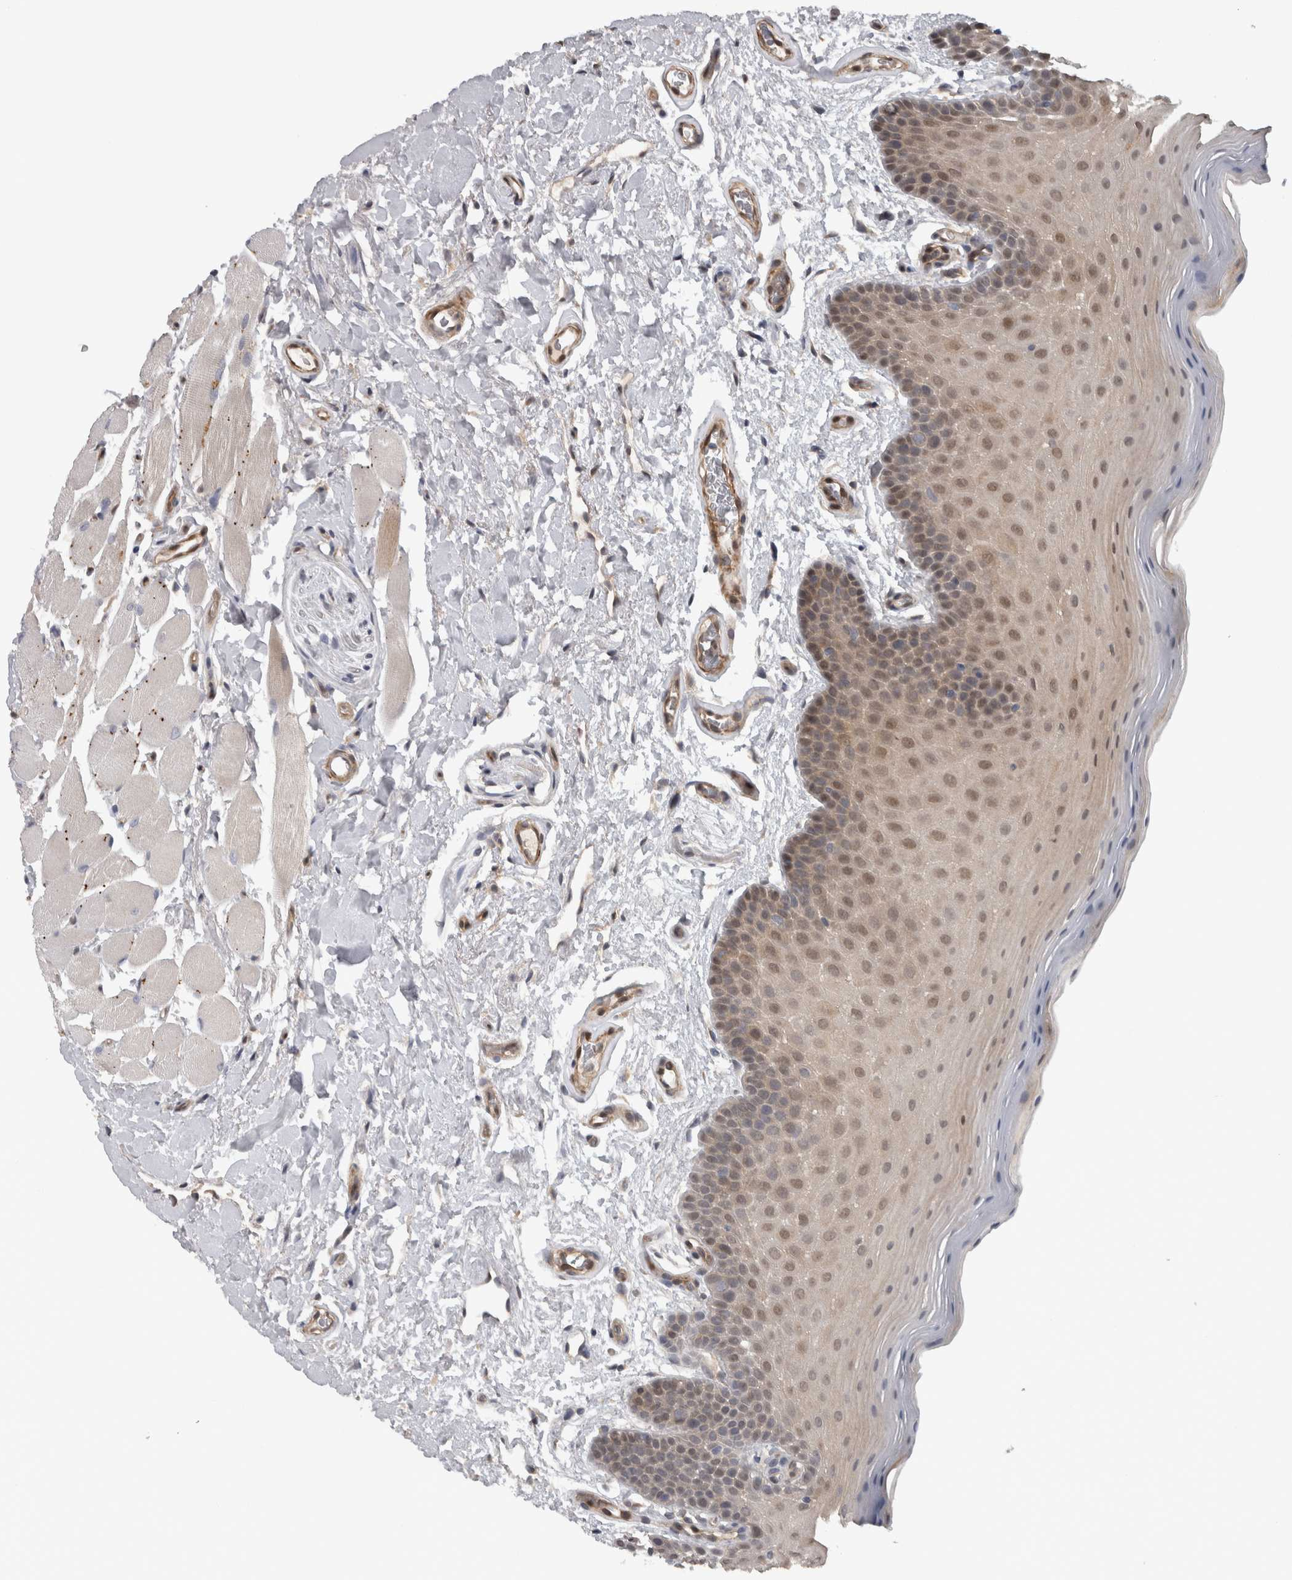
{"staining": {"intensity": "weak", "quantity": ">75%", "location": "nuclear"}, "tissue": "oral mucosa", "cell_type": "Squamous epithelial cells", "image_type": "normal", "snomed": [{"axis": "morphology", "description": "Normal tissue, NOS"}, {"axis": "topography", "description": "Oral tissue"}], "caption": "Weak nuclear staining is seen in about >75% of squamous epithelial cells in normal oral mucosa. The staining was performed using DAB, with brown indicating positive protein expression. Nuclei are stained blue with hematoxylin.", "gene": "NAPRT", "patient": {"sex": "male", "age": 62}}